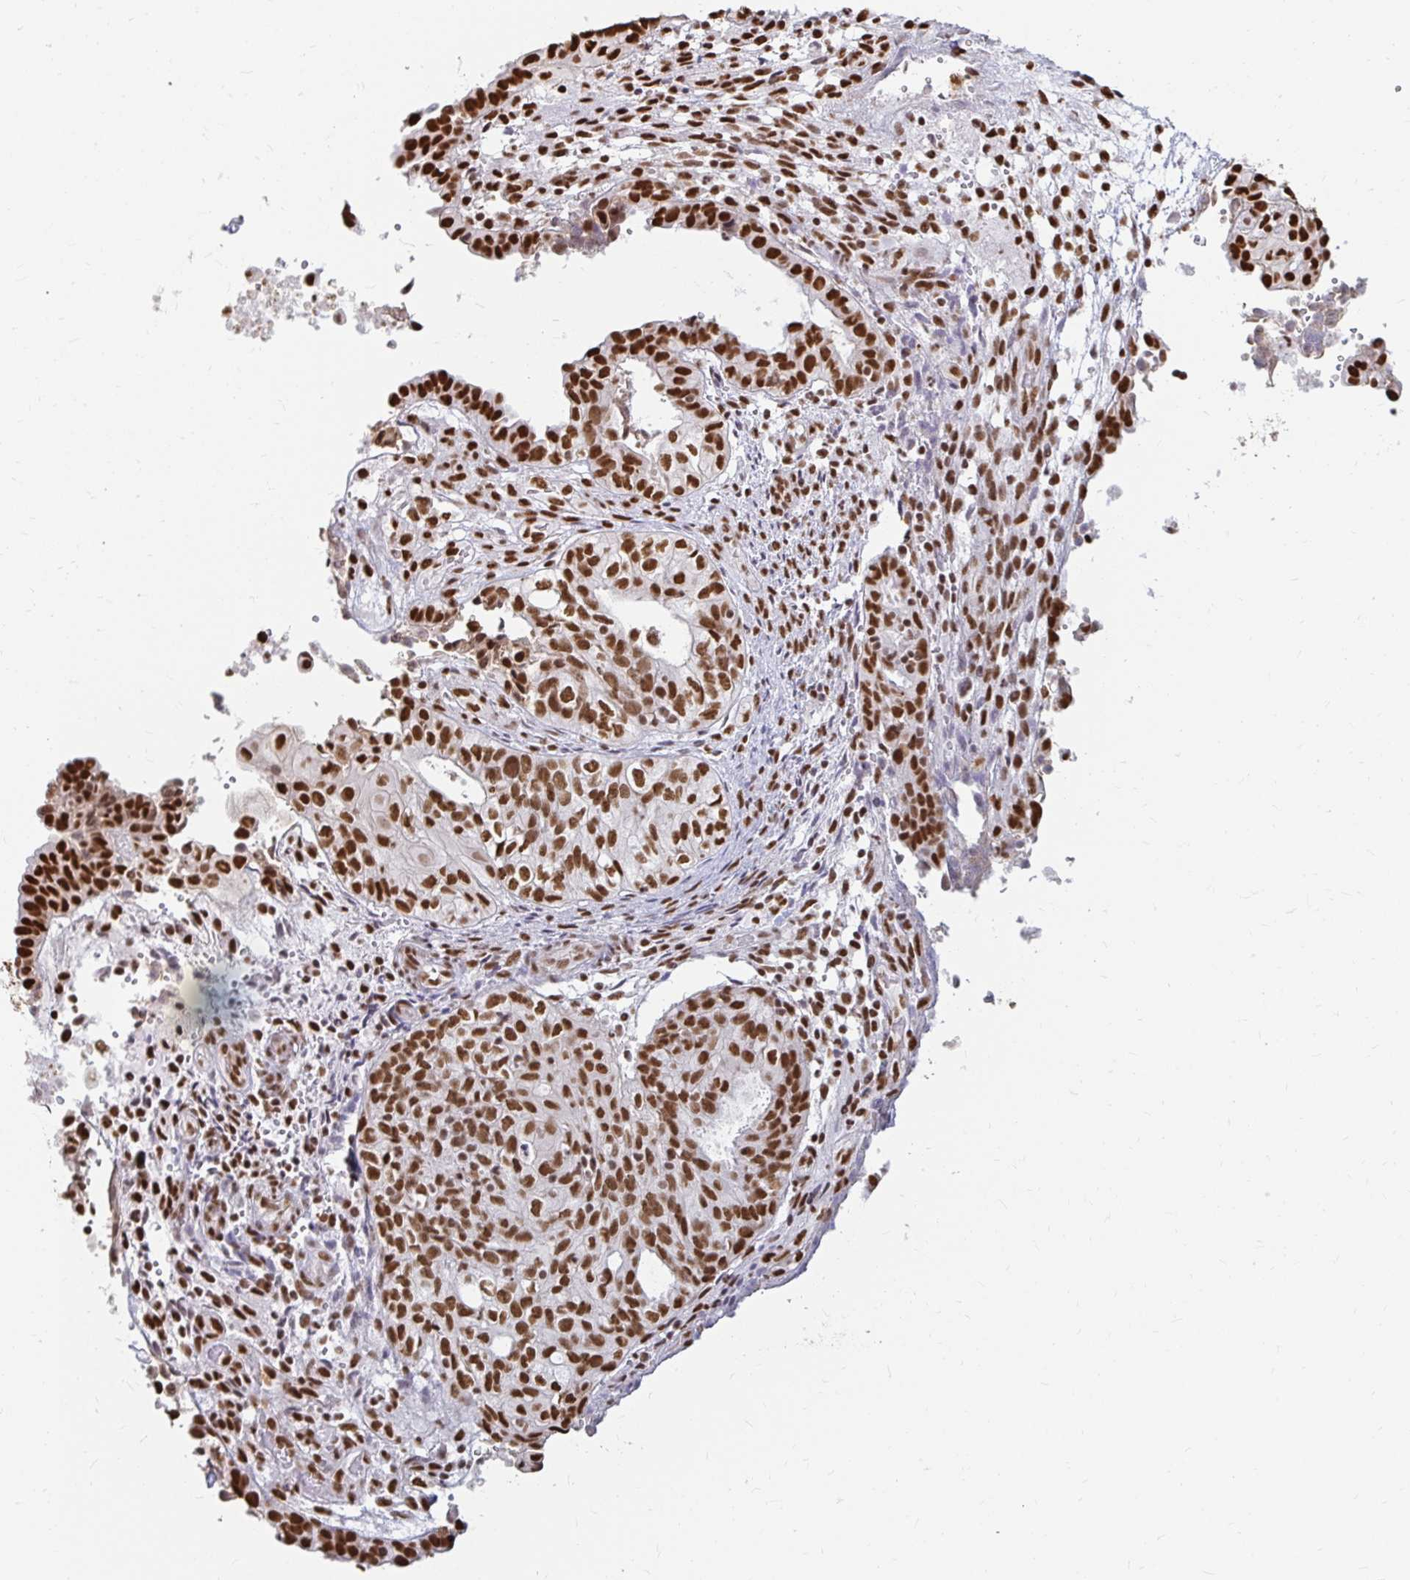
{"staining": {"intensity": "strong", "quantity": ">75%", "location": "nuclear"}, "tissue": "ovarian cancer", "cell_type": "Tumor cells", "image_type": "cancer", "snomed": [{"axis": "morphology", "description": "Carcinoma, endometroid"}, {"axis": "topography", "description": "Ovary"}], "caption": "An image of endometroid carcinoma (ovarian) stained for a protein demonstrates strong nuclear brown staining in tumor cells.", "gene": "HNRNPU", "patient": {"sex": "female", "age": 64}}